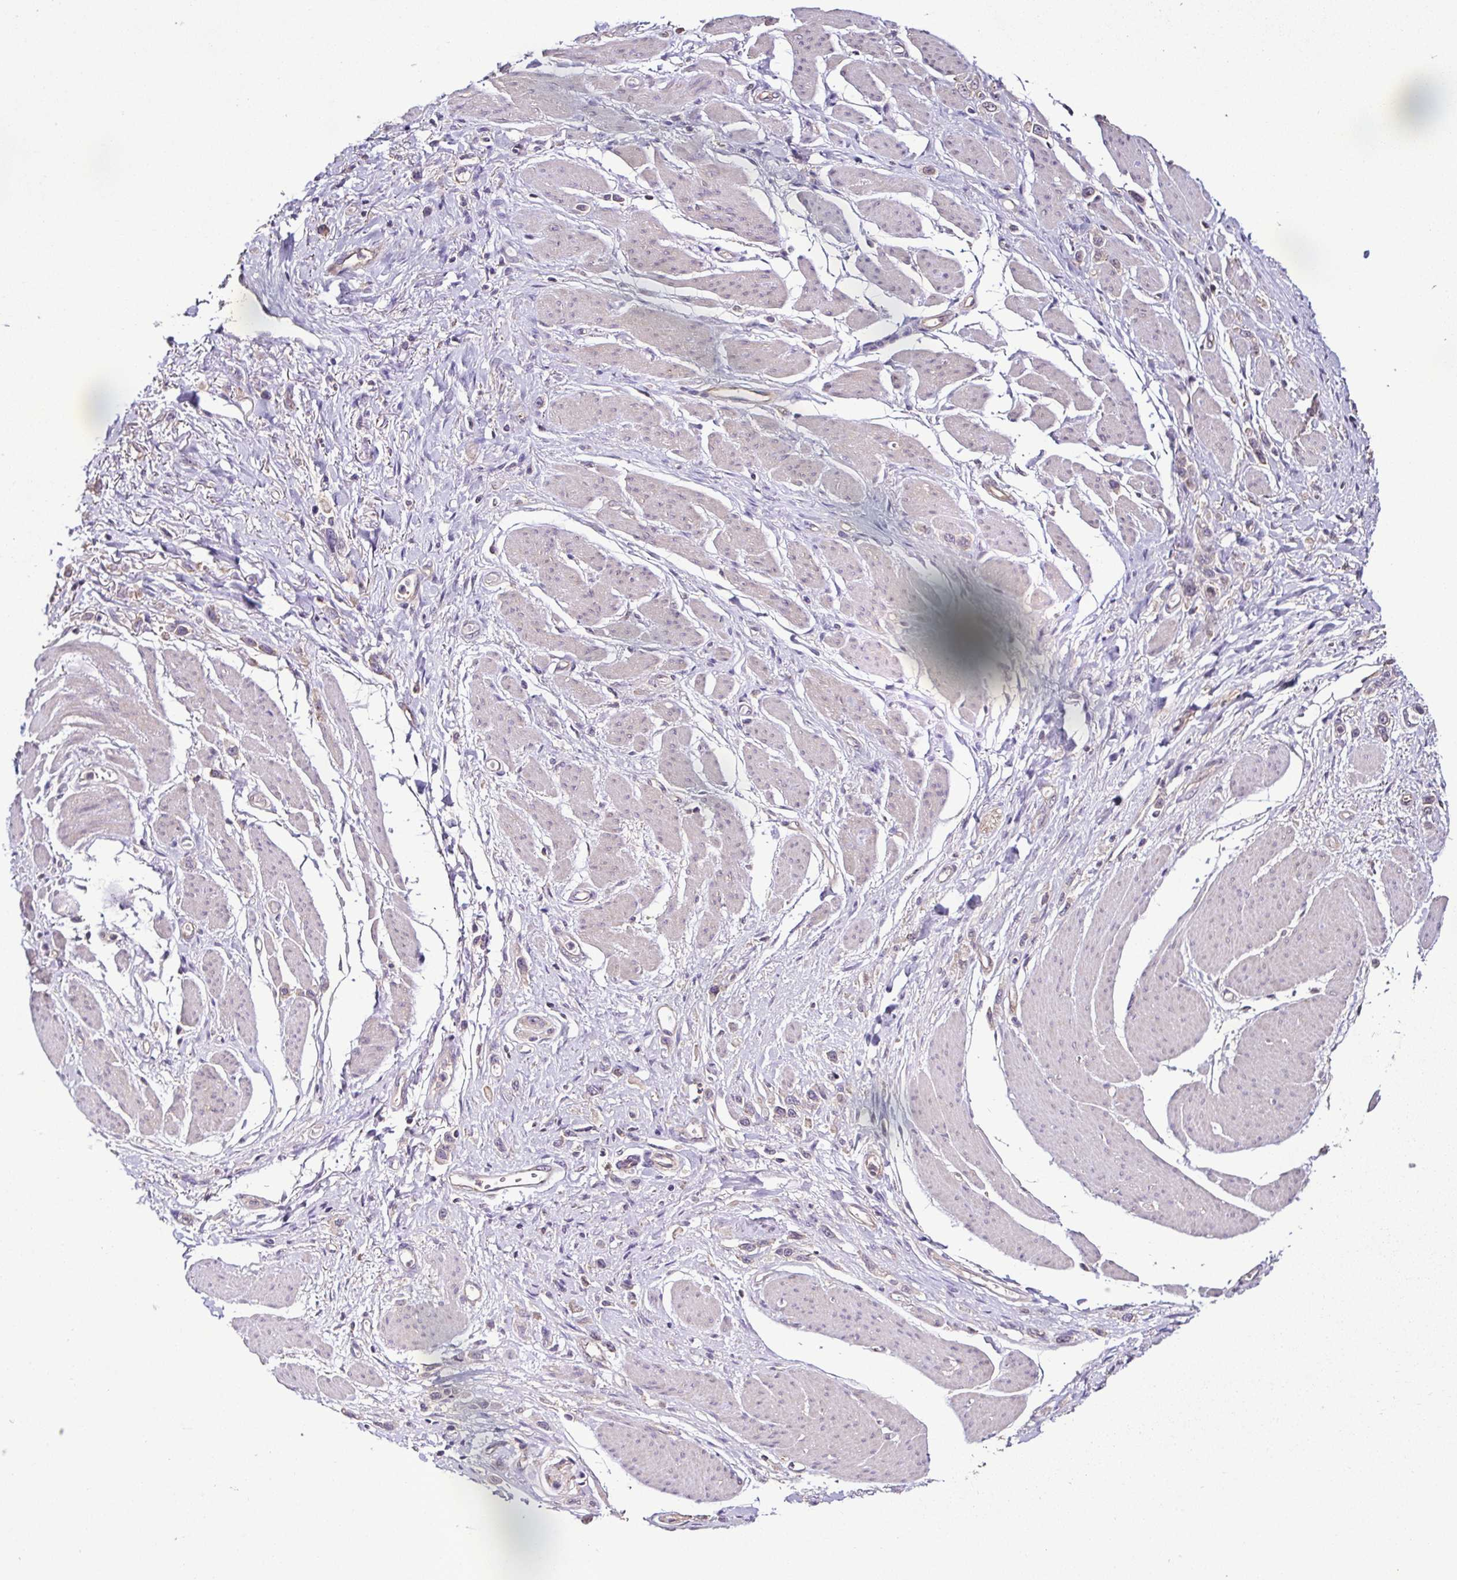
{"staining": {"intensity": "negative", "quantity": "none", "location": "none"}, "tissue": "stomach cancer", "cell_type": "Tumor cells", "image_type": "cancer", "snomed": [{"axis": "morphology", "description": "Adenocarcinoma, NOS"}, {"axis": "topography", "description": "Stomach"}], "caption": "Tumor cells show no significant protein positivity in stomach cancer (adenocarcinoma).", "gene": "LMOD2", "patient": {"sex": "female", "age": 65}}